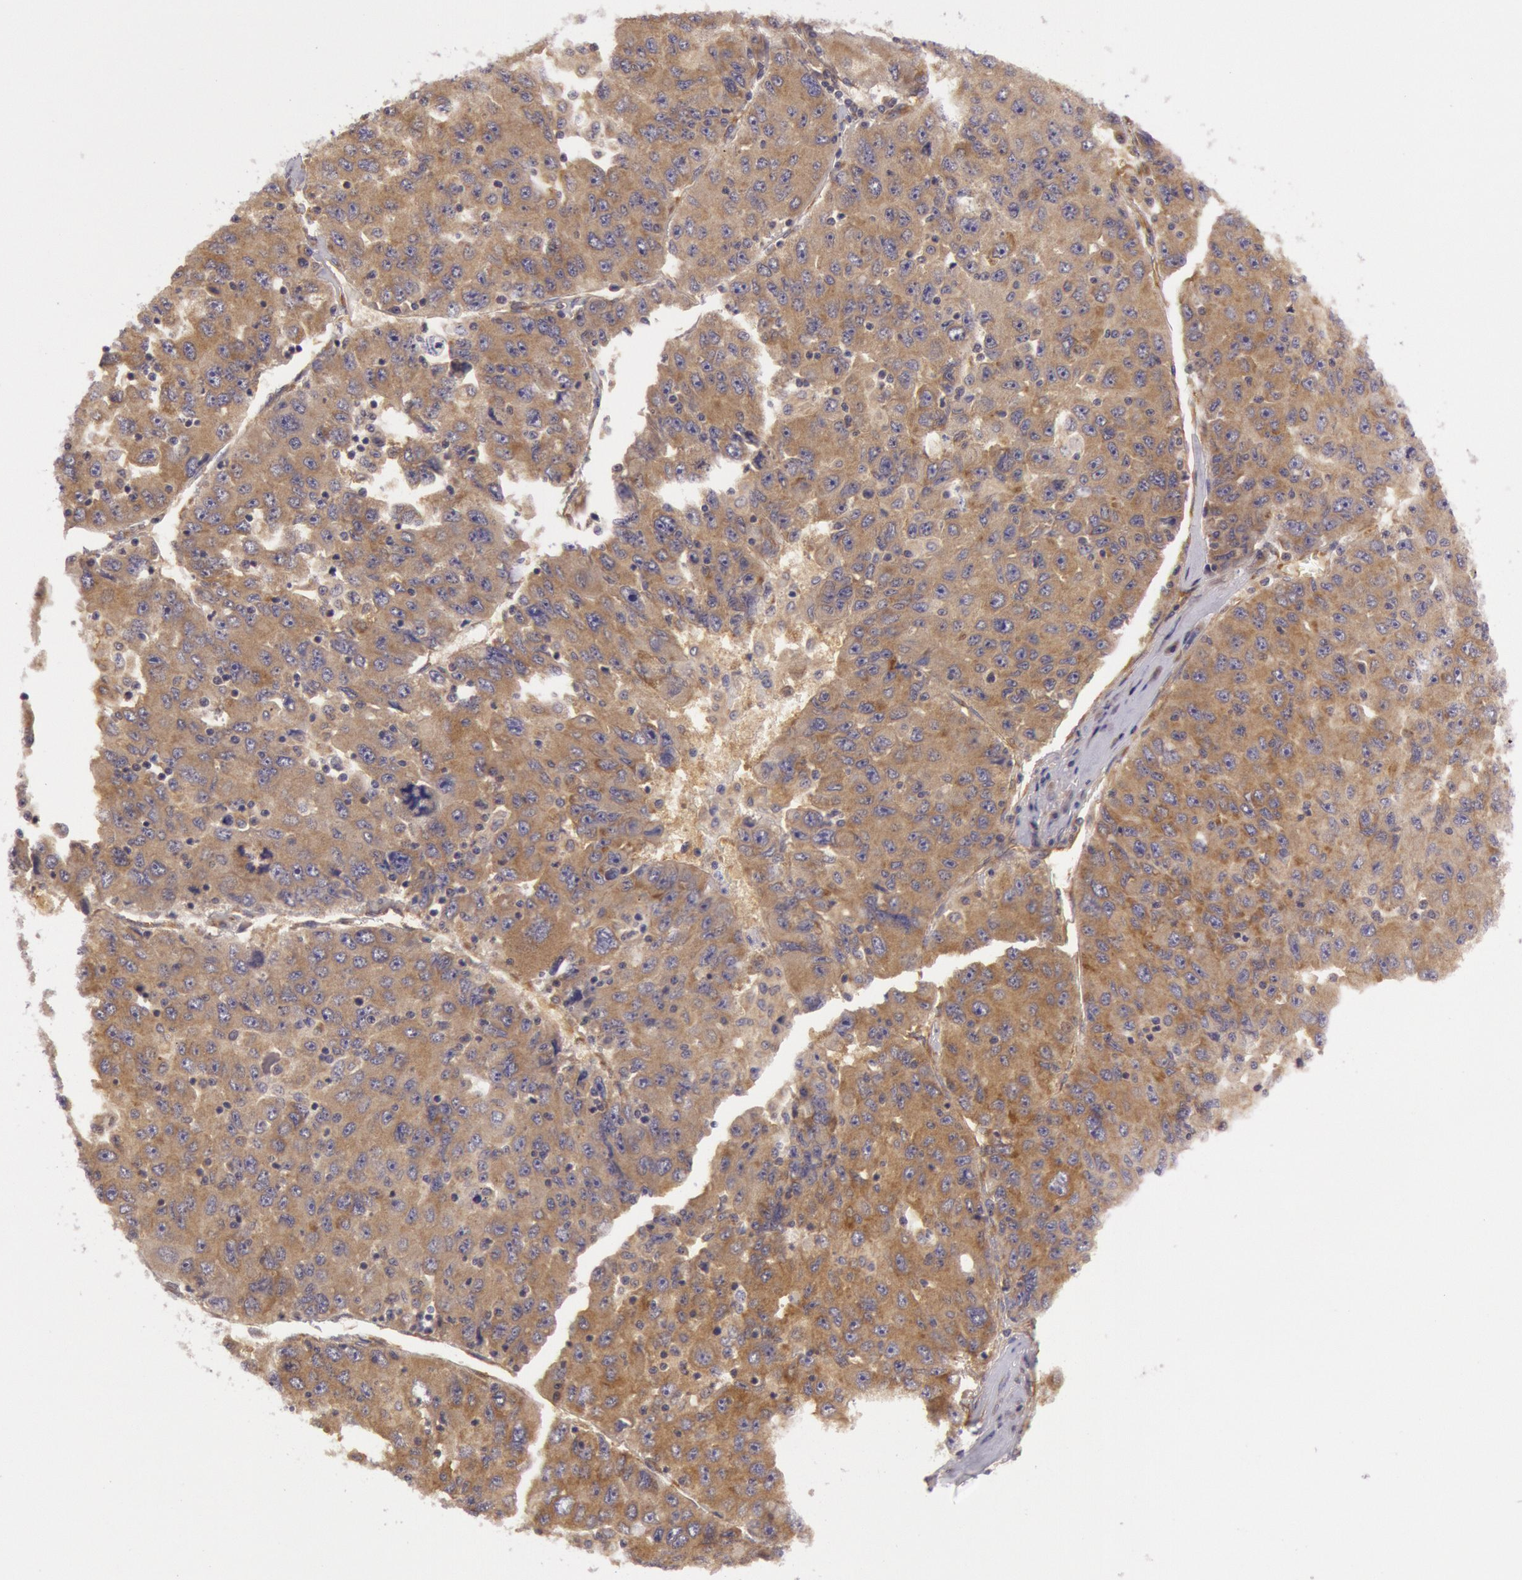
{"staining": {"intensity": "weak", "quantity": ">75%", "location": "cytoplasmic/membranous"}, "tissue": "liver cancer", "cell_type": "Tumor cells", "image_type": "cancer", "snomed": [{"axis": "morphology", "description": "Carcinoma, Hepatocellular, NOS"}, {"axis": "topography", "description": "Liver"}], "caption": "Approximately >75% of tumor cells in human liver hepatocellular carcinoma demonstrate weak cytoplasmic/membranous protein positivity as visualized by brown immunohistochemical staining.", "gene": "CHUK", "patient": {"sex": "male", "age": 49}}